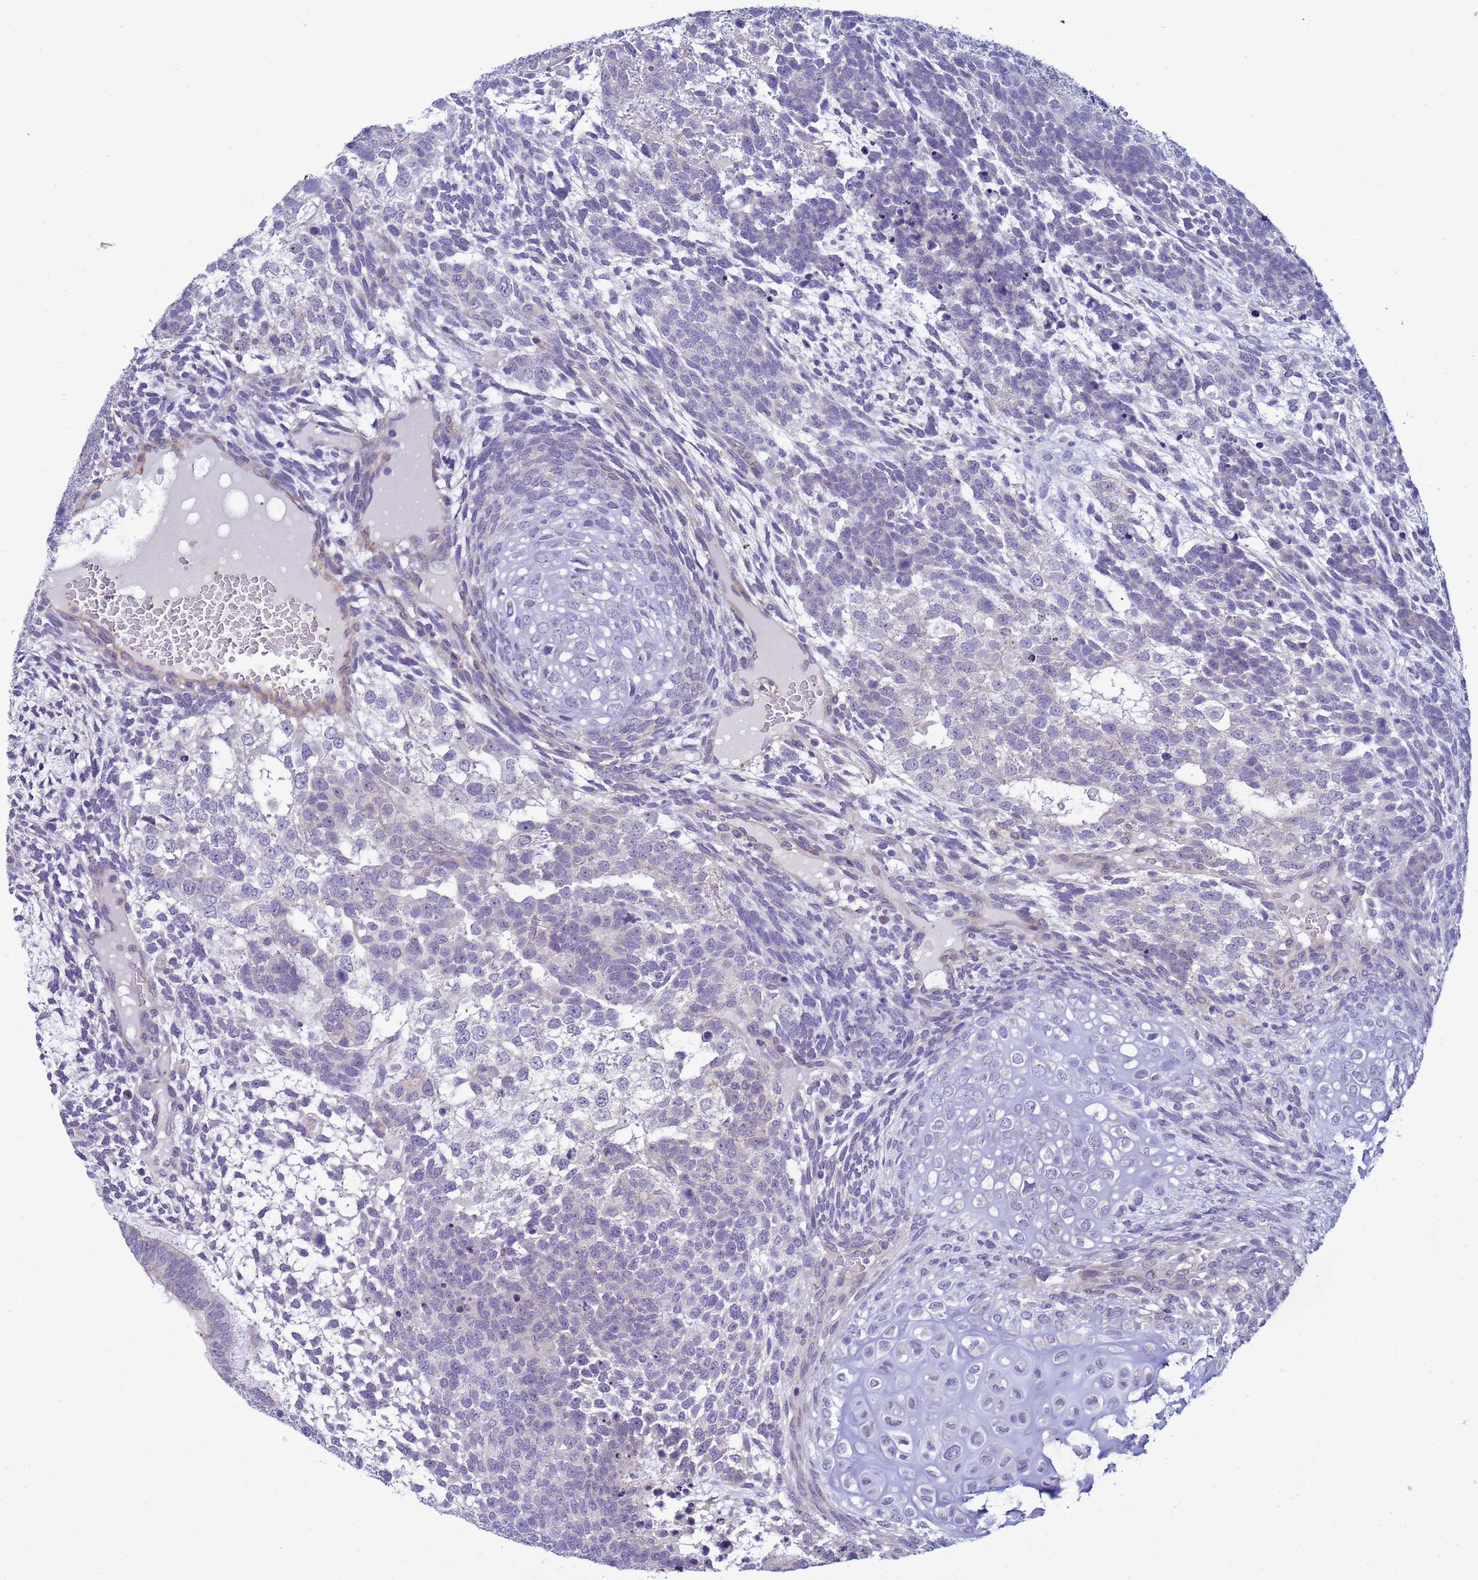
{"staining": {"intensity": "negative", "quantity": "none", "location": "none"}, "tissue": "testis cancer", "cell_type": "Tumor cells", "image_type": "cancer", "snomed": [{"axis": "morphology", "description": "Carcinoma, Embryonal, NOS"}, {"axis": "topography", "description": "Testis"}], "caption": "This is an IHC histopathology image of human embryonal carcinoma (testis). There is no staining in tumor cells.", "gene": "TRPC6", "patient": {"sex": "male", "age": 23}}